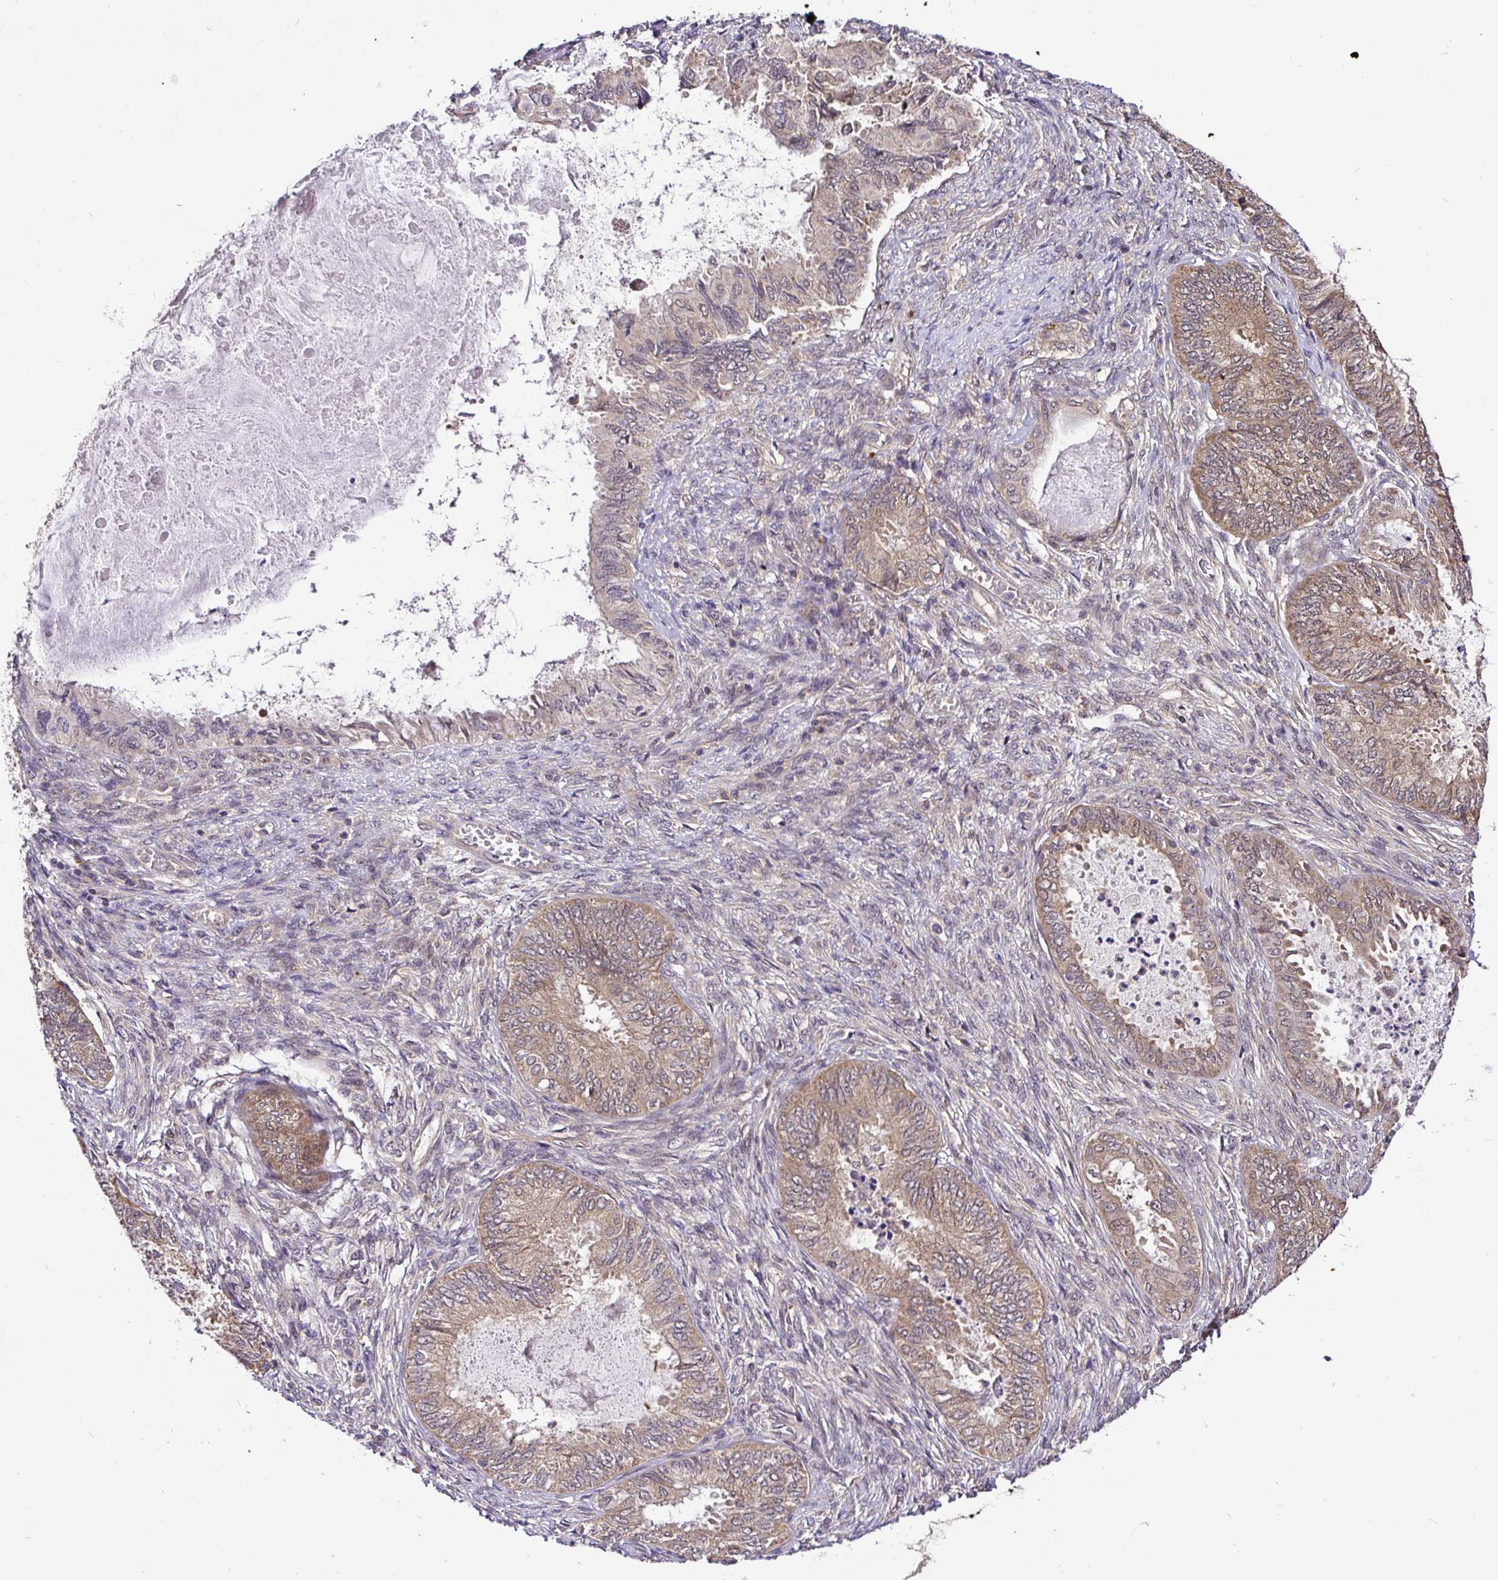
{"staining": {"intensity": "moderate", "quantity": ">75%", "location": "cytoplasmic/membranous,nuclear"}, "tissue": "ovarian cancer", "cell_type": "Tumor cells", "image_type": "cancer", "snomed": [{"axis": "morphology", "description": "Carcinoma, endometroid"}, {"axis": "topography", "description": "Ovary"}], "caption": "Ovarian cancer (endometroid carcinoma) stained with IHC shows moderate cytoplasmic/membranous and nuclear positivity in approximately >75% of tumor cells.", "gene": "UBE2M", "patient": {"sex": "female", "age": 70}}